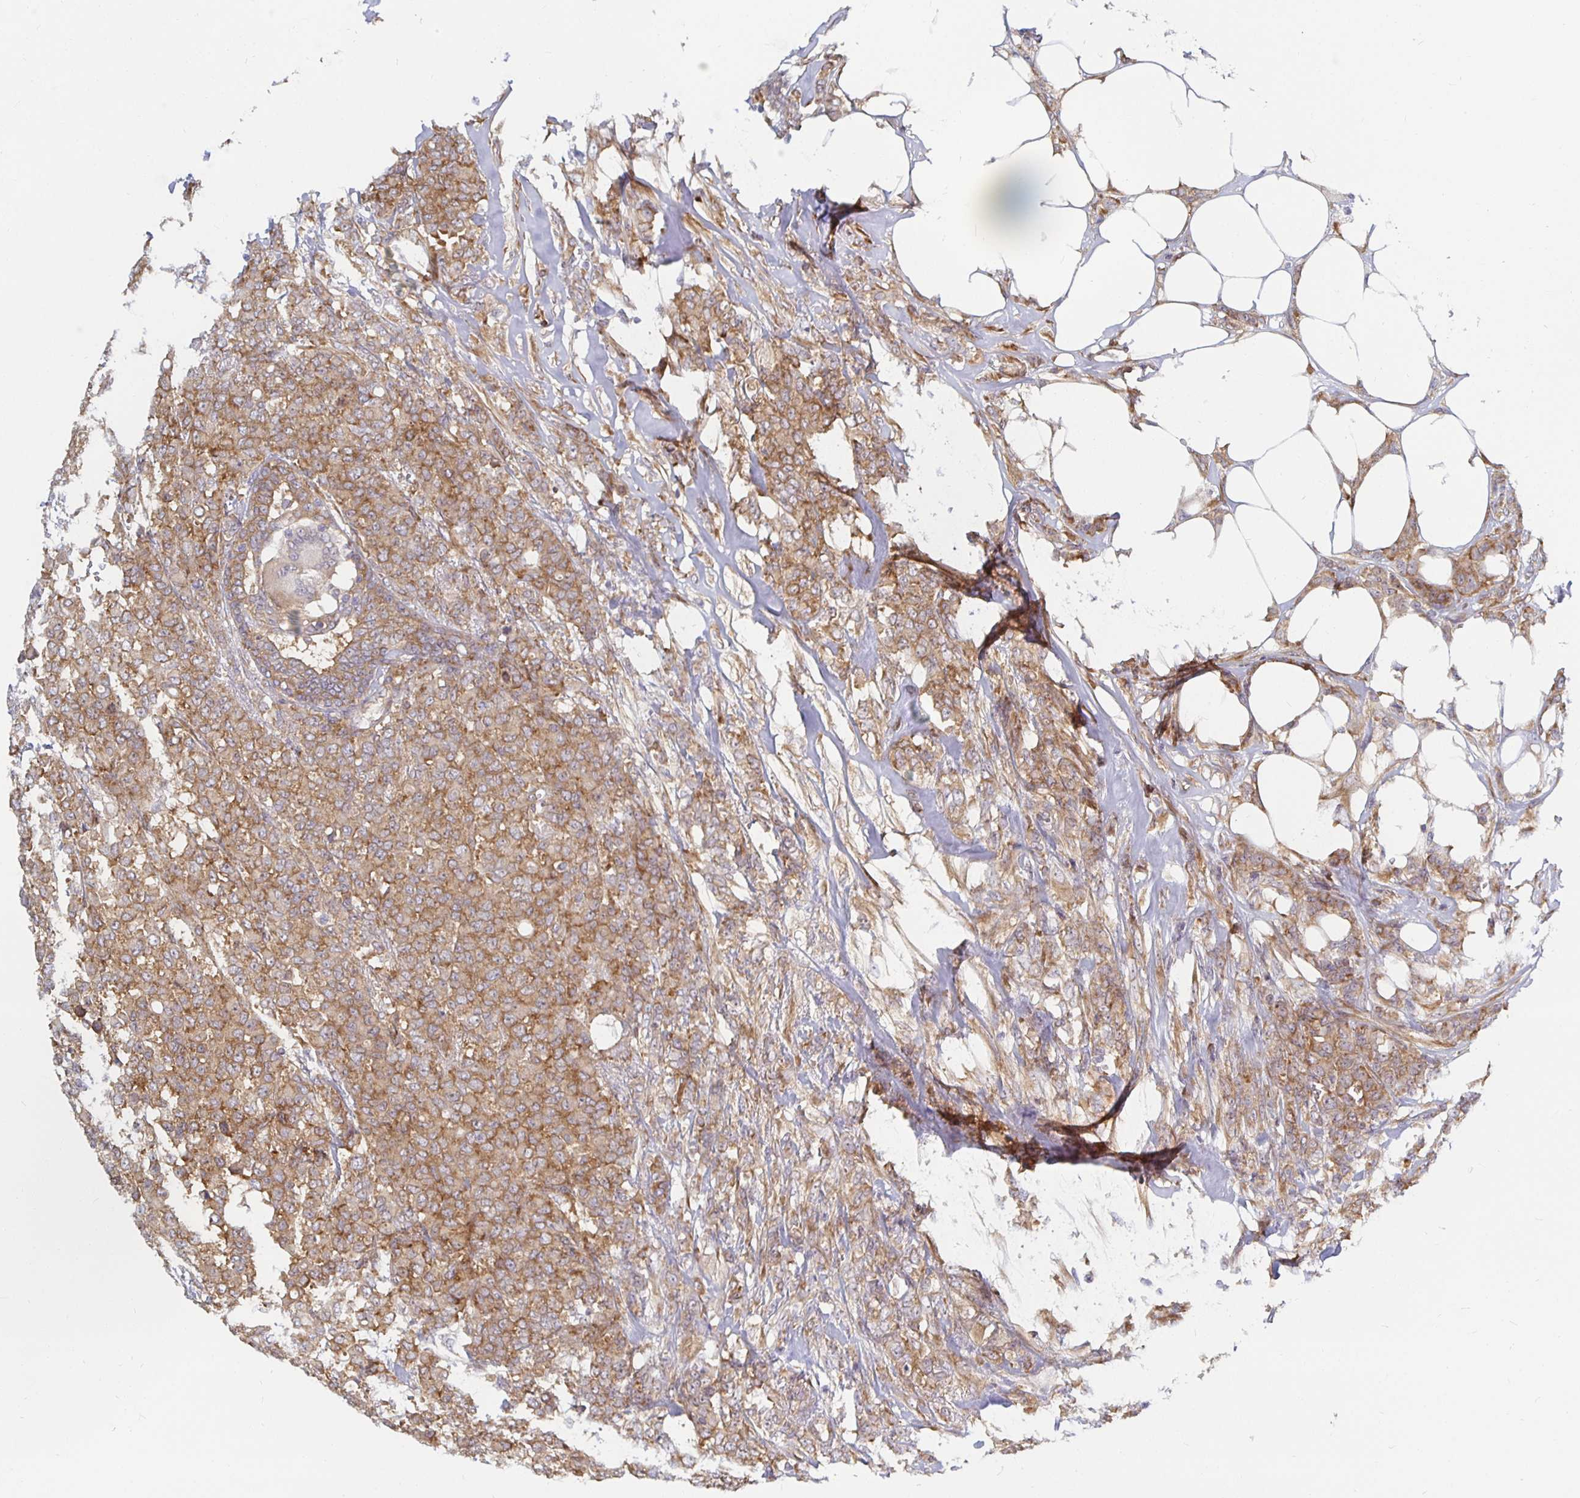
{"staining": {"intensity": "moderate", "quantity": ">75%", "location": "cytoplasmic/membranous"}, "tissue": "breast cancer", "cell_type": "Tumor cells", "image_type": "cancer", "snomed": [{"axis": "morphology", "description": "Lobular carcinoma"}, {"axis": "topography", "description": "Breast"}], "caption": "Protein staining displays moderate cytoplasmic/membranous positivity in approximately >75% of tumor cells in lobular carcinoma (breast).", "gene": "PDAP1", "patient": {"sex": "female", "age": 91}}